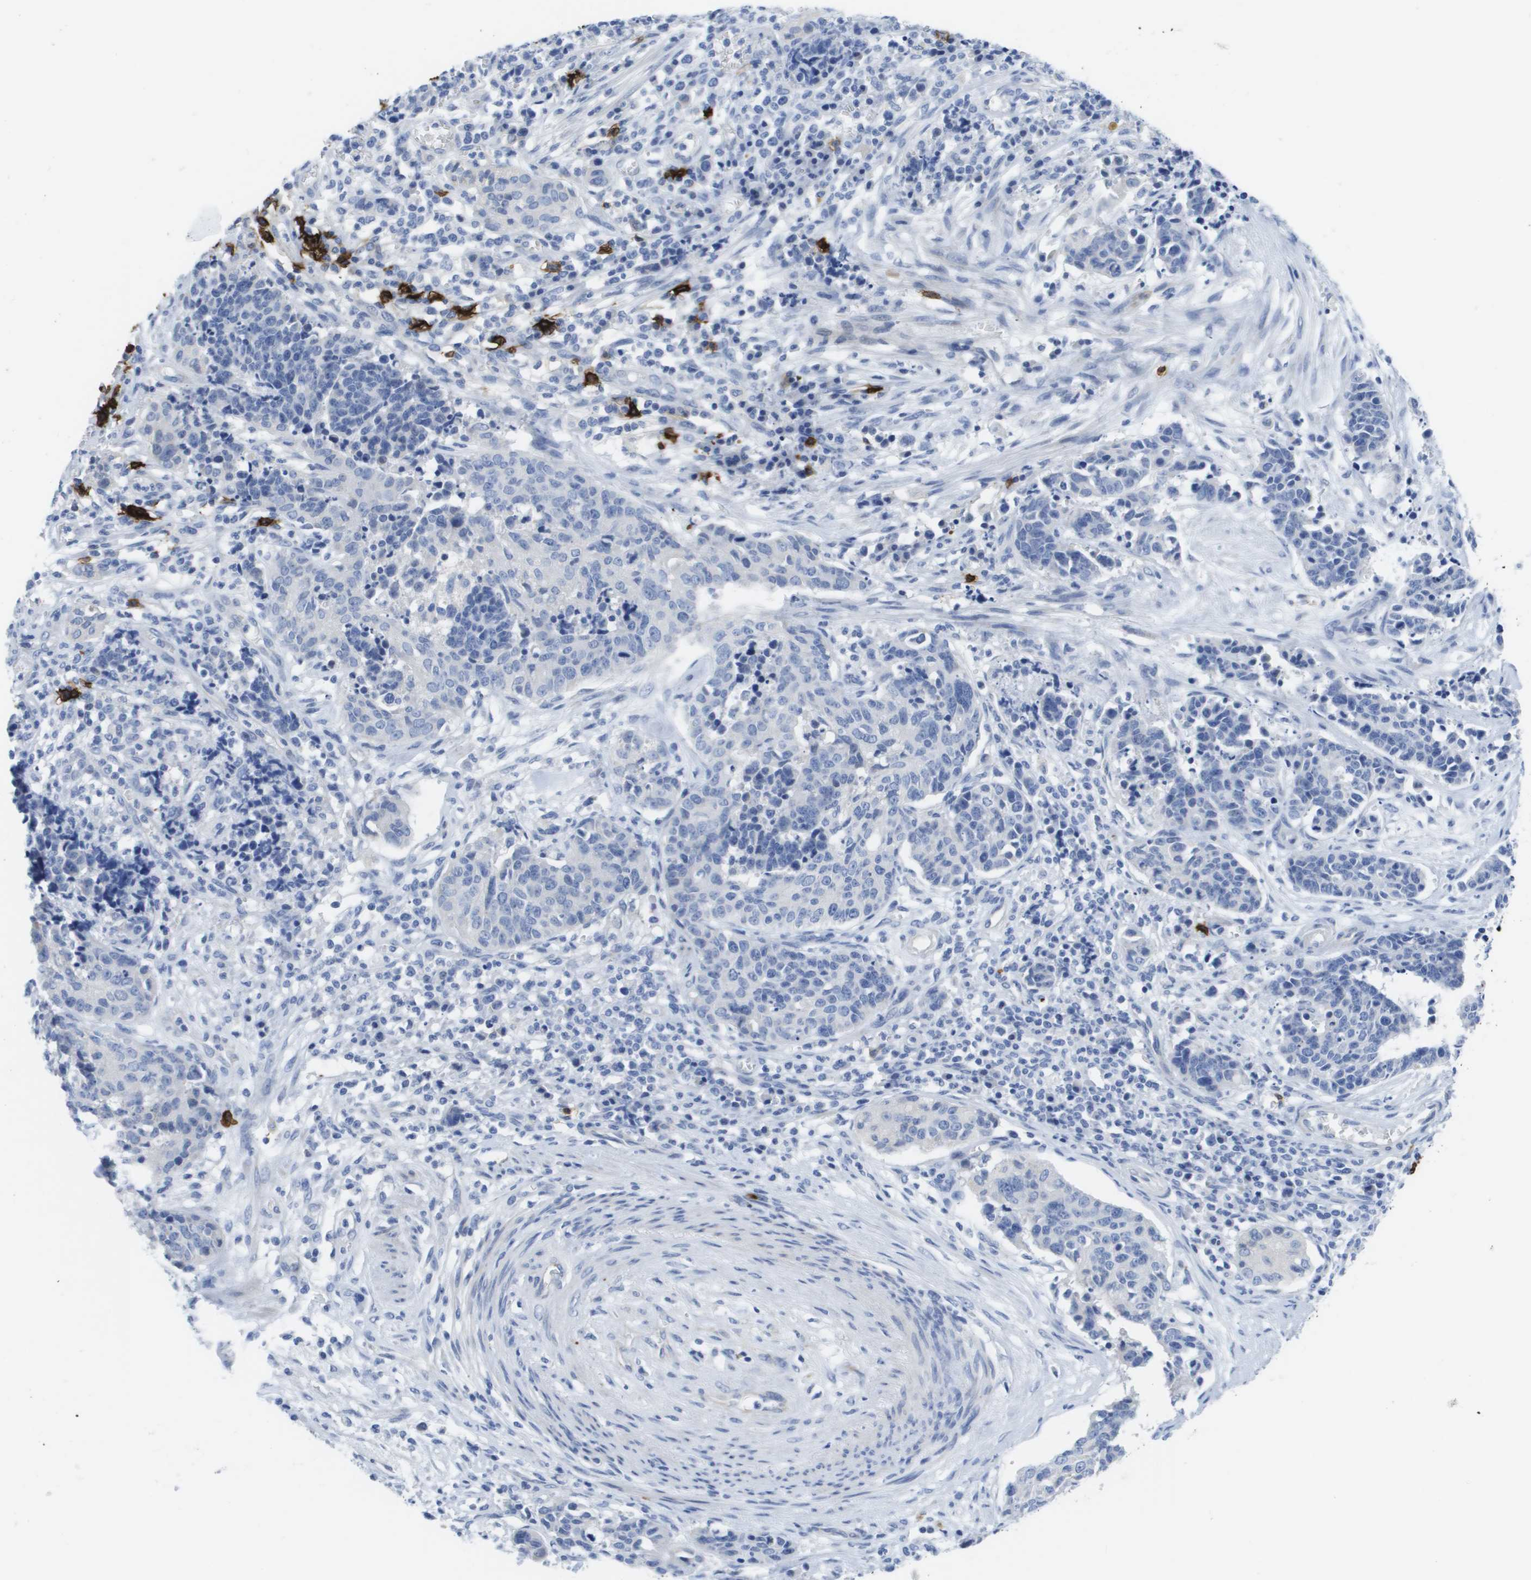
{"staining": {"intensity": "negative", "quantity": "none", "location": "none"}, "tissue": "cervical cancer", "cell_type": "Tumor cells", "image_type": "cancer", "snomed": [{"axis": "morphology", "description": "Squamous cell carcinoma, NOS"}, {"axis": "topography", "description": "Cervix"}], "caption": "Tumor cells are negative for protein expression in human squamous cell carcinoma (cervical).", "gene": "MS4A1", "patient": {"sex": "female", "age": 35}}